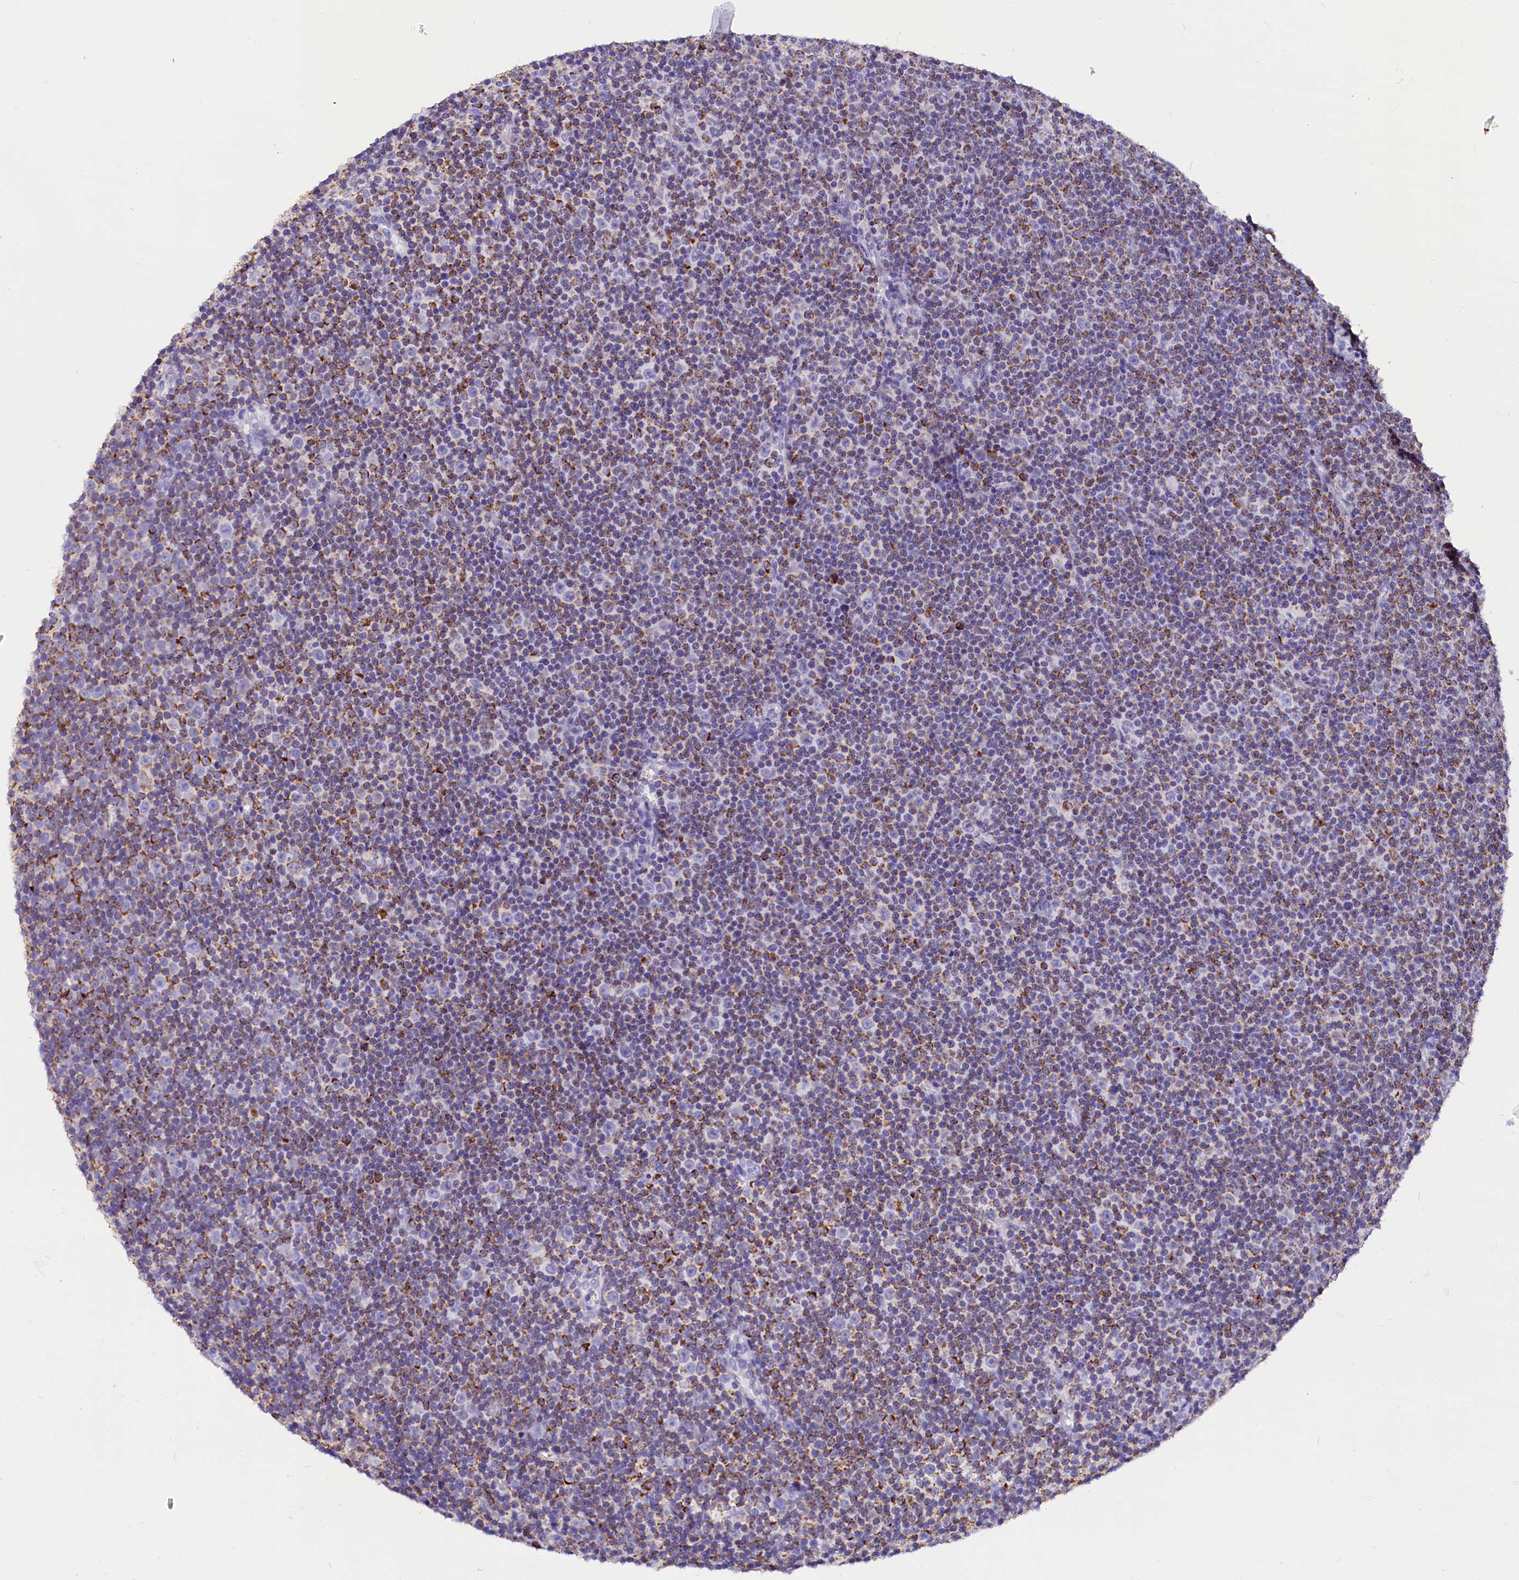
{"staining": {"intensity": "moderate", "quantity": "25%-75%", "location": "cytoplasmic/membranous"}, "tissue": "lymphoma", "cell_type": "Tumor cells", "image_type": "cancer", "snomed": [{"axis": "morphology", "description": "Malignant lymphoma, non-Hodgkin's type, Low grade"}, {"axis": "topography", "description": "Lymph node"}], "caption": "DAB (3,3'-diaminobenzidine) immunohistochemical staining of human lymphoma shows moderate cytoplasmic/membranous protein positivity in about 25%-75% of tumor cells.", "gene": "ABAT", "patient": {"sex": "female", "age": 67}}